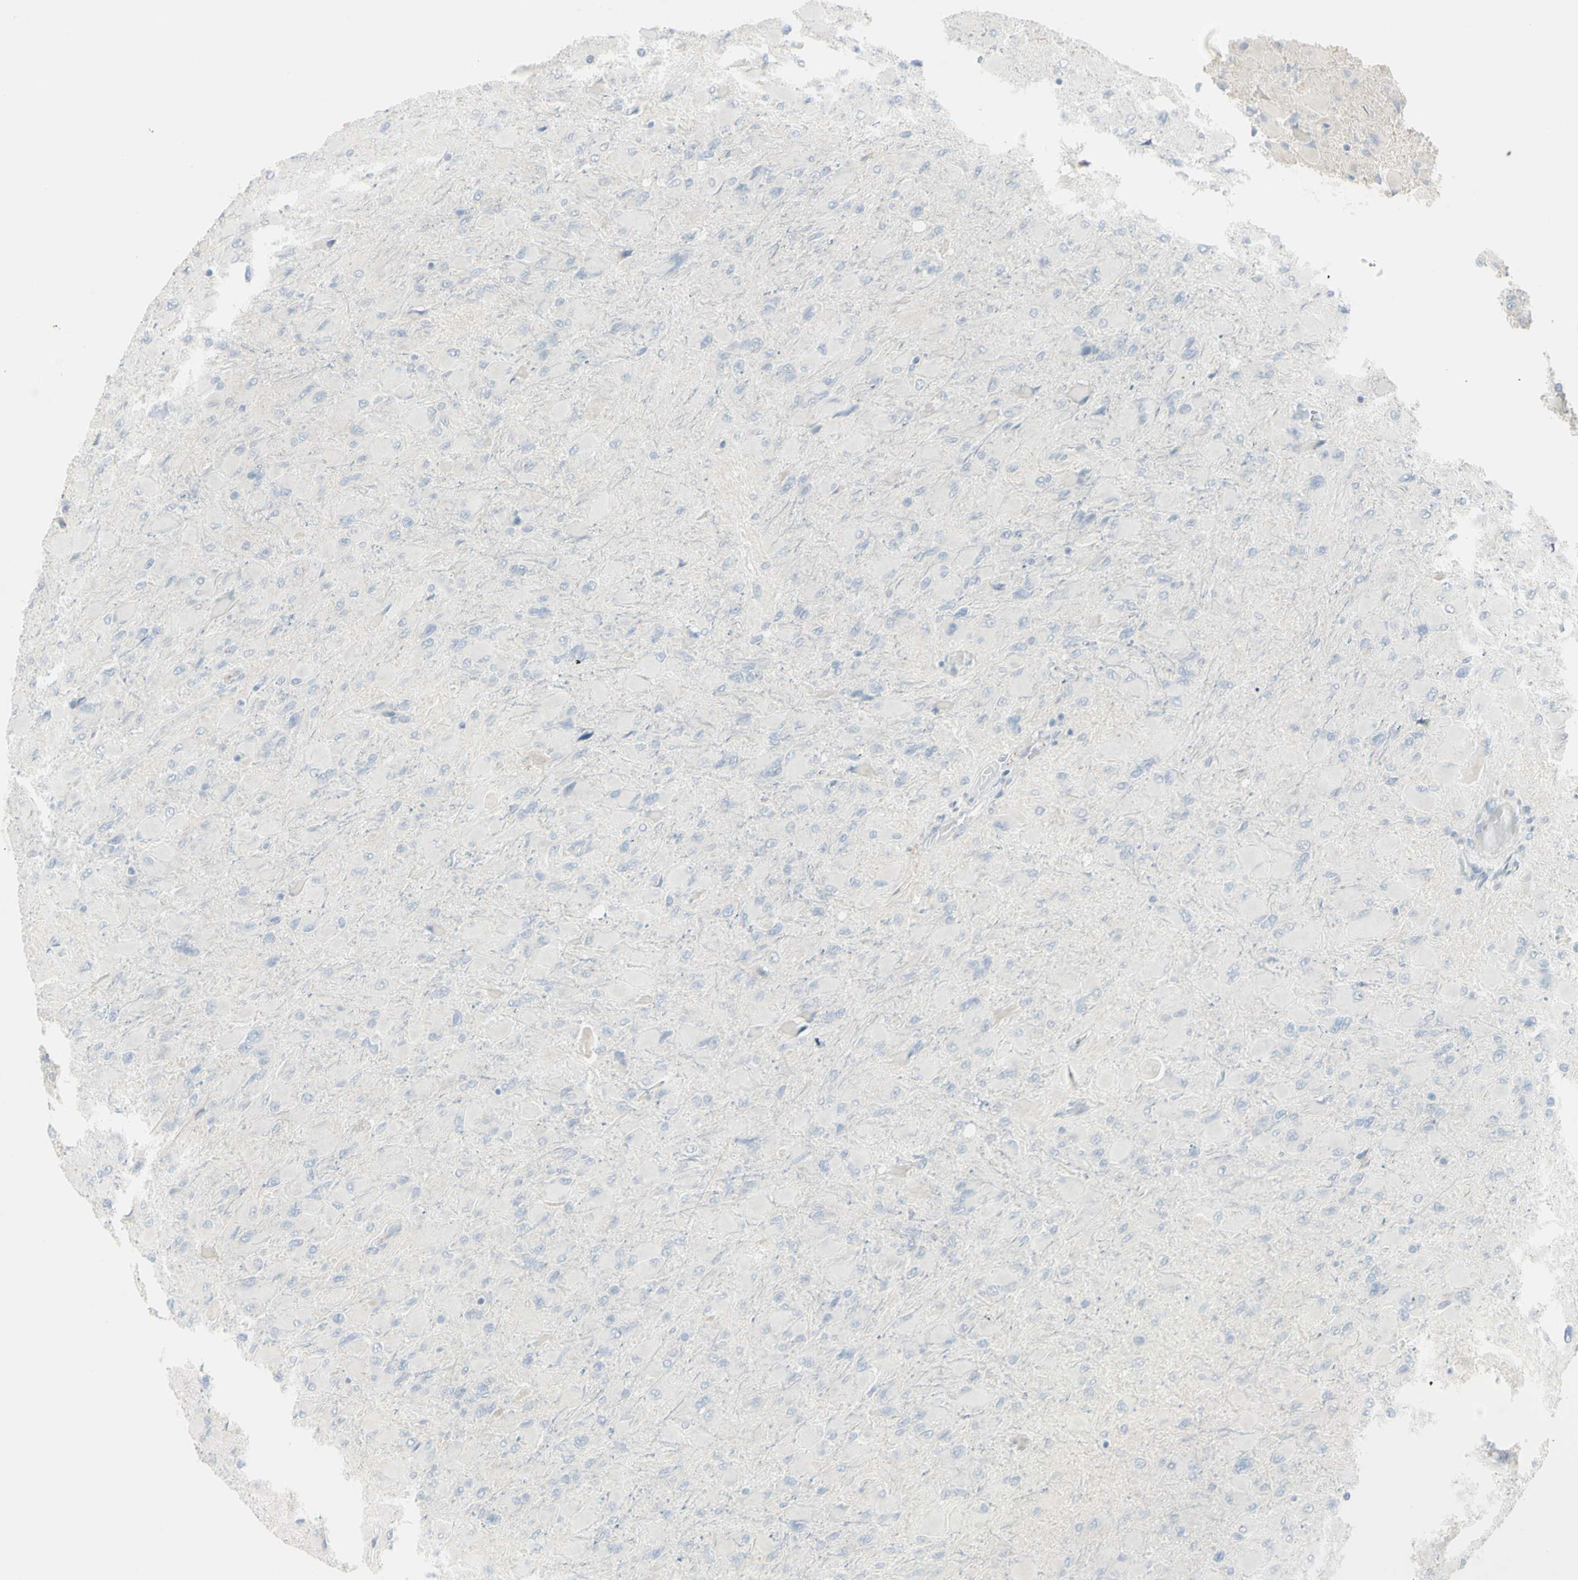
{"staining": {"intensity": "negative", "quantity": "none", "location": "none"}, "tissue": "glioma", "cell_type": "Tumor cells", "image_type": "cancer", "snomed": [{"axis": "morphology", "description": "Glioma, malignant, High grade"}, {"axis": "topography", "description": "Cerebral cortex"}], "caption": "Immunohistochemistry (IHC) histopathology image of neoplastic tissue: malignant glioma (high-grade) stained with DAB (3,3'-diaminobenzidine) exhibits no significant protein staining in tumor cells. Nuclei are stained in blue.", "gene": "PIP", "patient": {"sex": "female", "age": 36}}